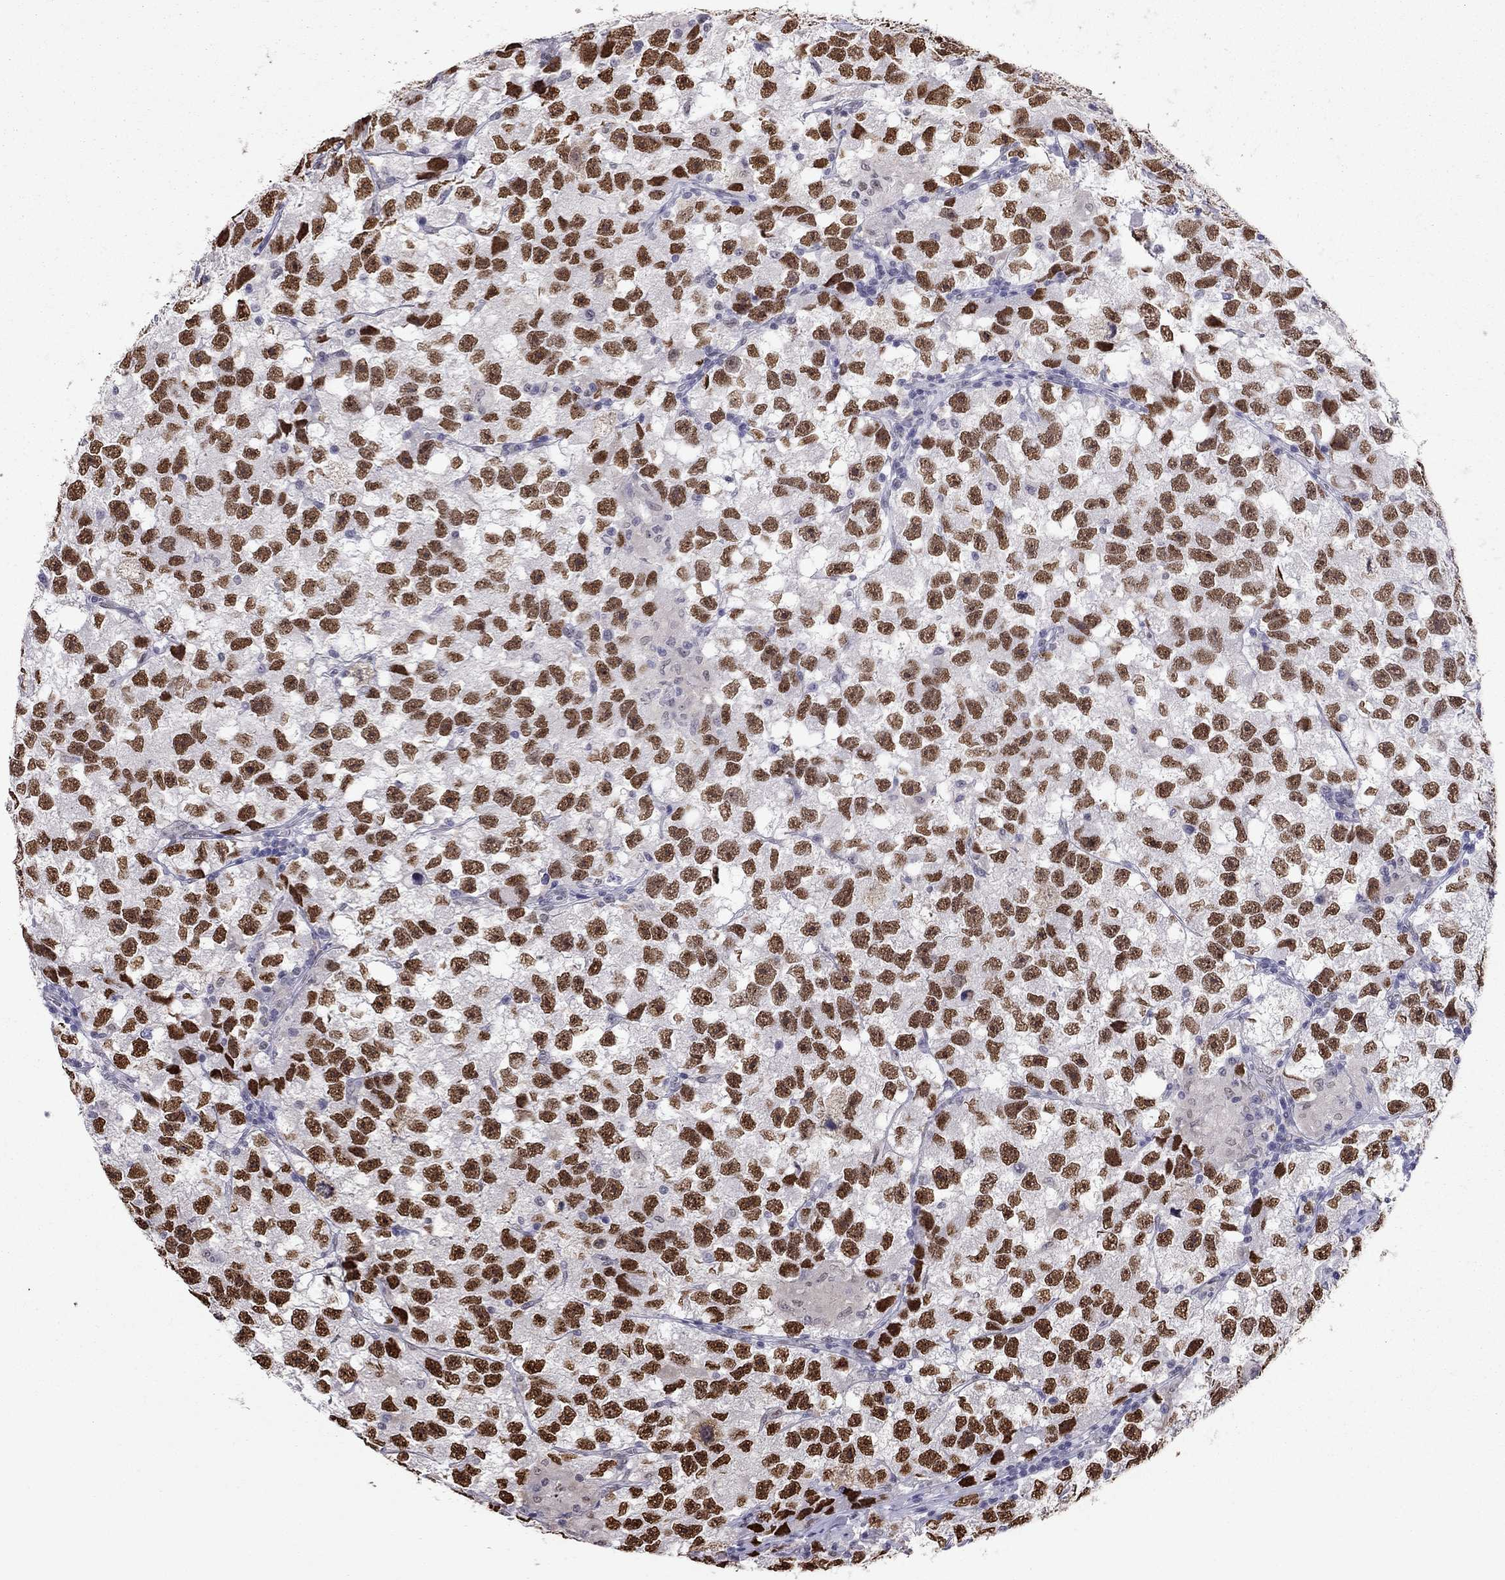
{"staining": {"intensity": "strong", "quantity": ">75%", "location": "nuclear"}, "tissue": "testis cancer", "cell_type": "Tumor cells", "image_type": "cancer", "snomed": [{"axis": "morphology", "description": "Seminoma, NOS"}, {"axis": "topography", "description": "Testis"}], "caption": "High-magnification brightfield microscopy of seminoma (testis) stained with DAB (3,3'-diaminobenzidine) (brown) and counterstained with hematoxylin (blue). tumor cells exhibit strong nuclear expression is seen in about>75% of cells. The staining was performed using DAB, with brown indicating positive protein expression. Nuclei are stained blue with hematoxylin.", "gene": "DOT1L", "patient": {"sex": "male", "age": 26}}